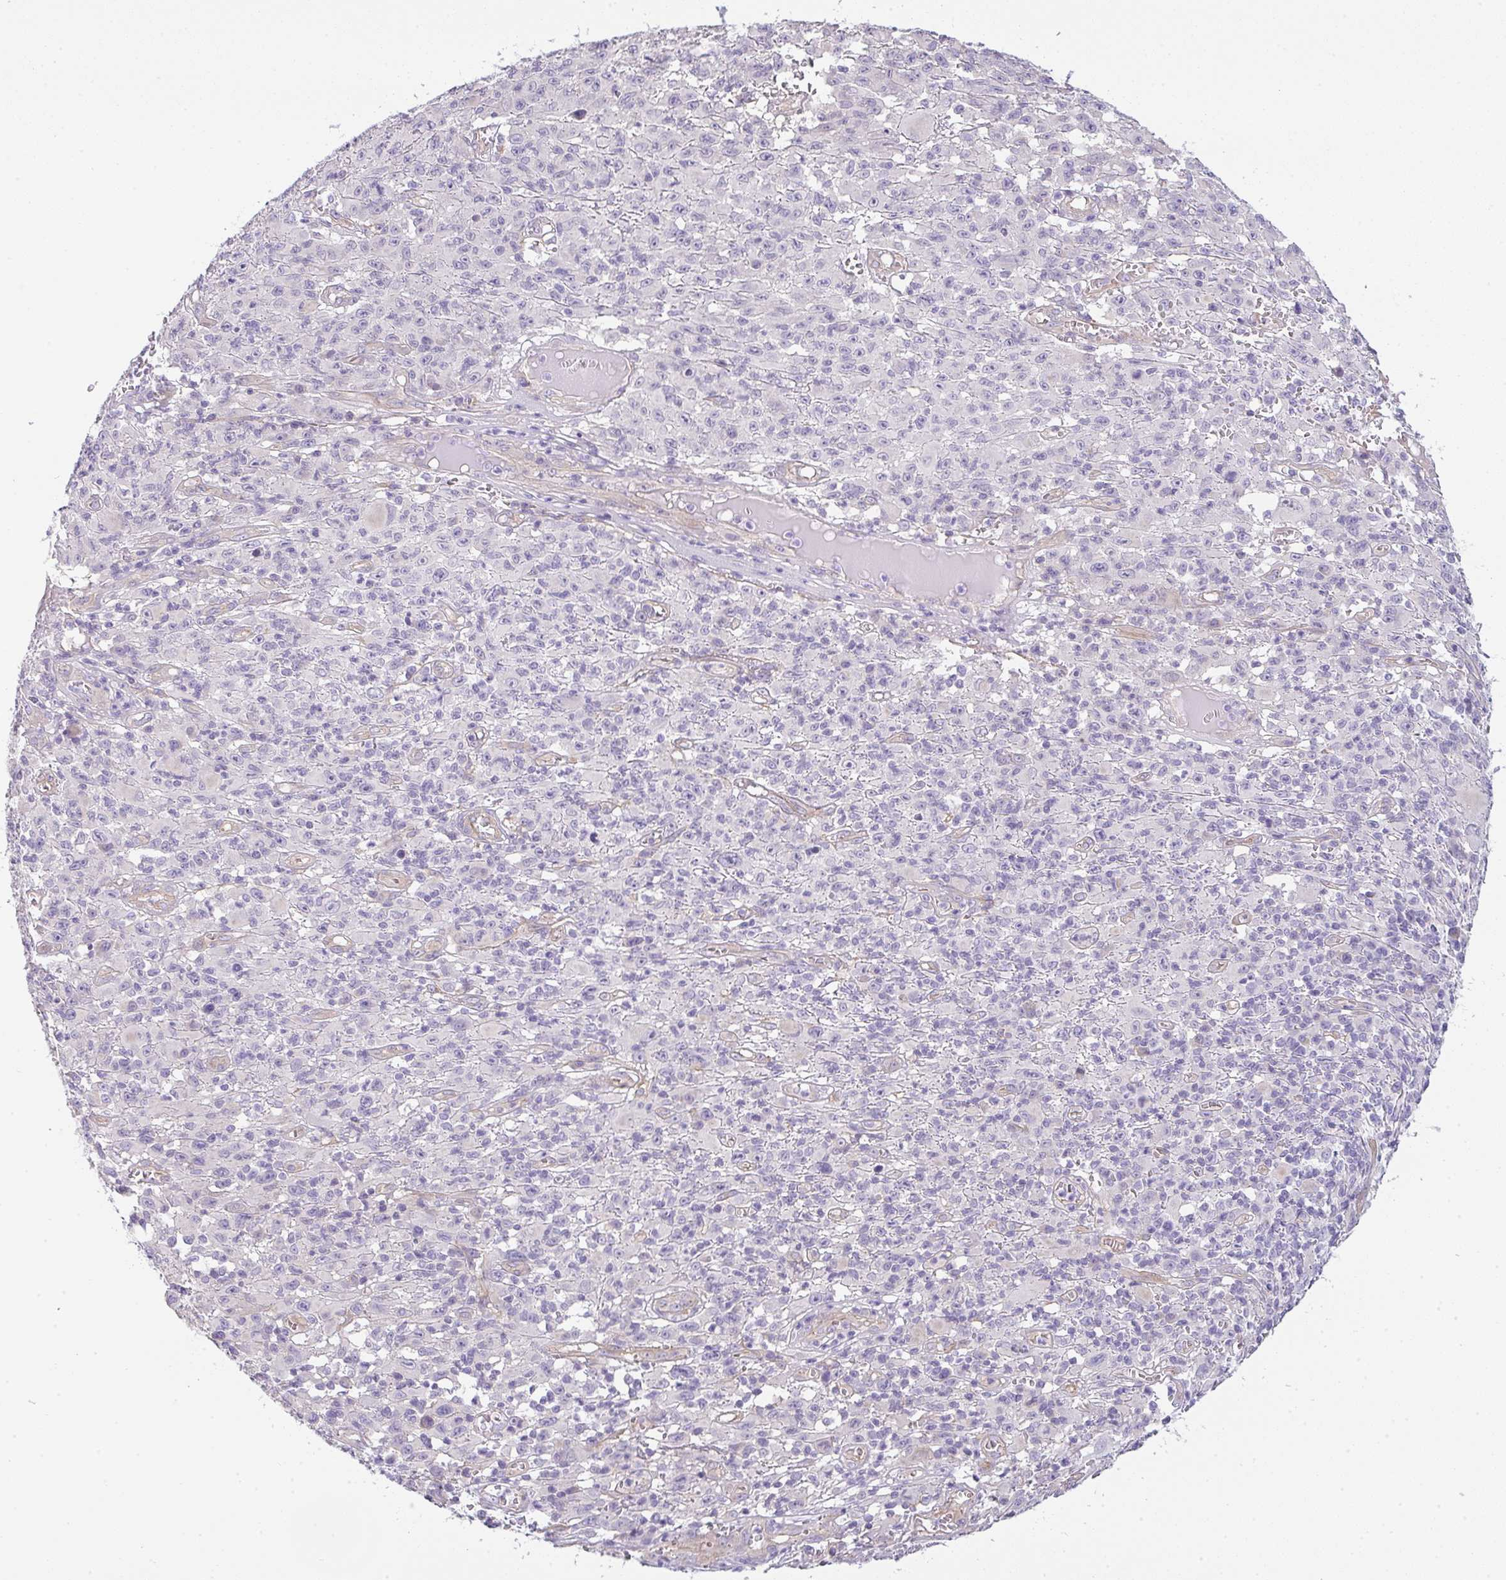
{"staining": {"intensity": "negative", "quantity": "none", "location": "none"}, "tissue": "melanoma", "cell_type": "Tumor cells", "image_type": "cancer", "snomed": [{"axis": "morphology", "description": "Malignant melanoma, NOS"}, {"axis": "topography", "description": "Skin"}], "caption": "DAB immunohistochemical staining of human melanoma shows no significant staining in tumor cells.", "gene": "FILIP1", "patient": {"sex": "male", "age": 46}}